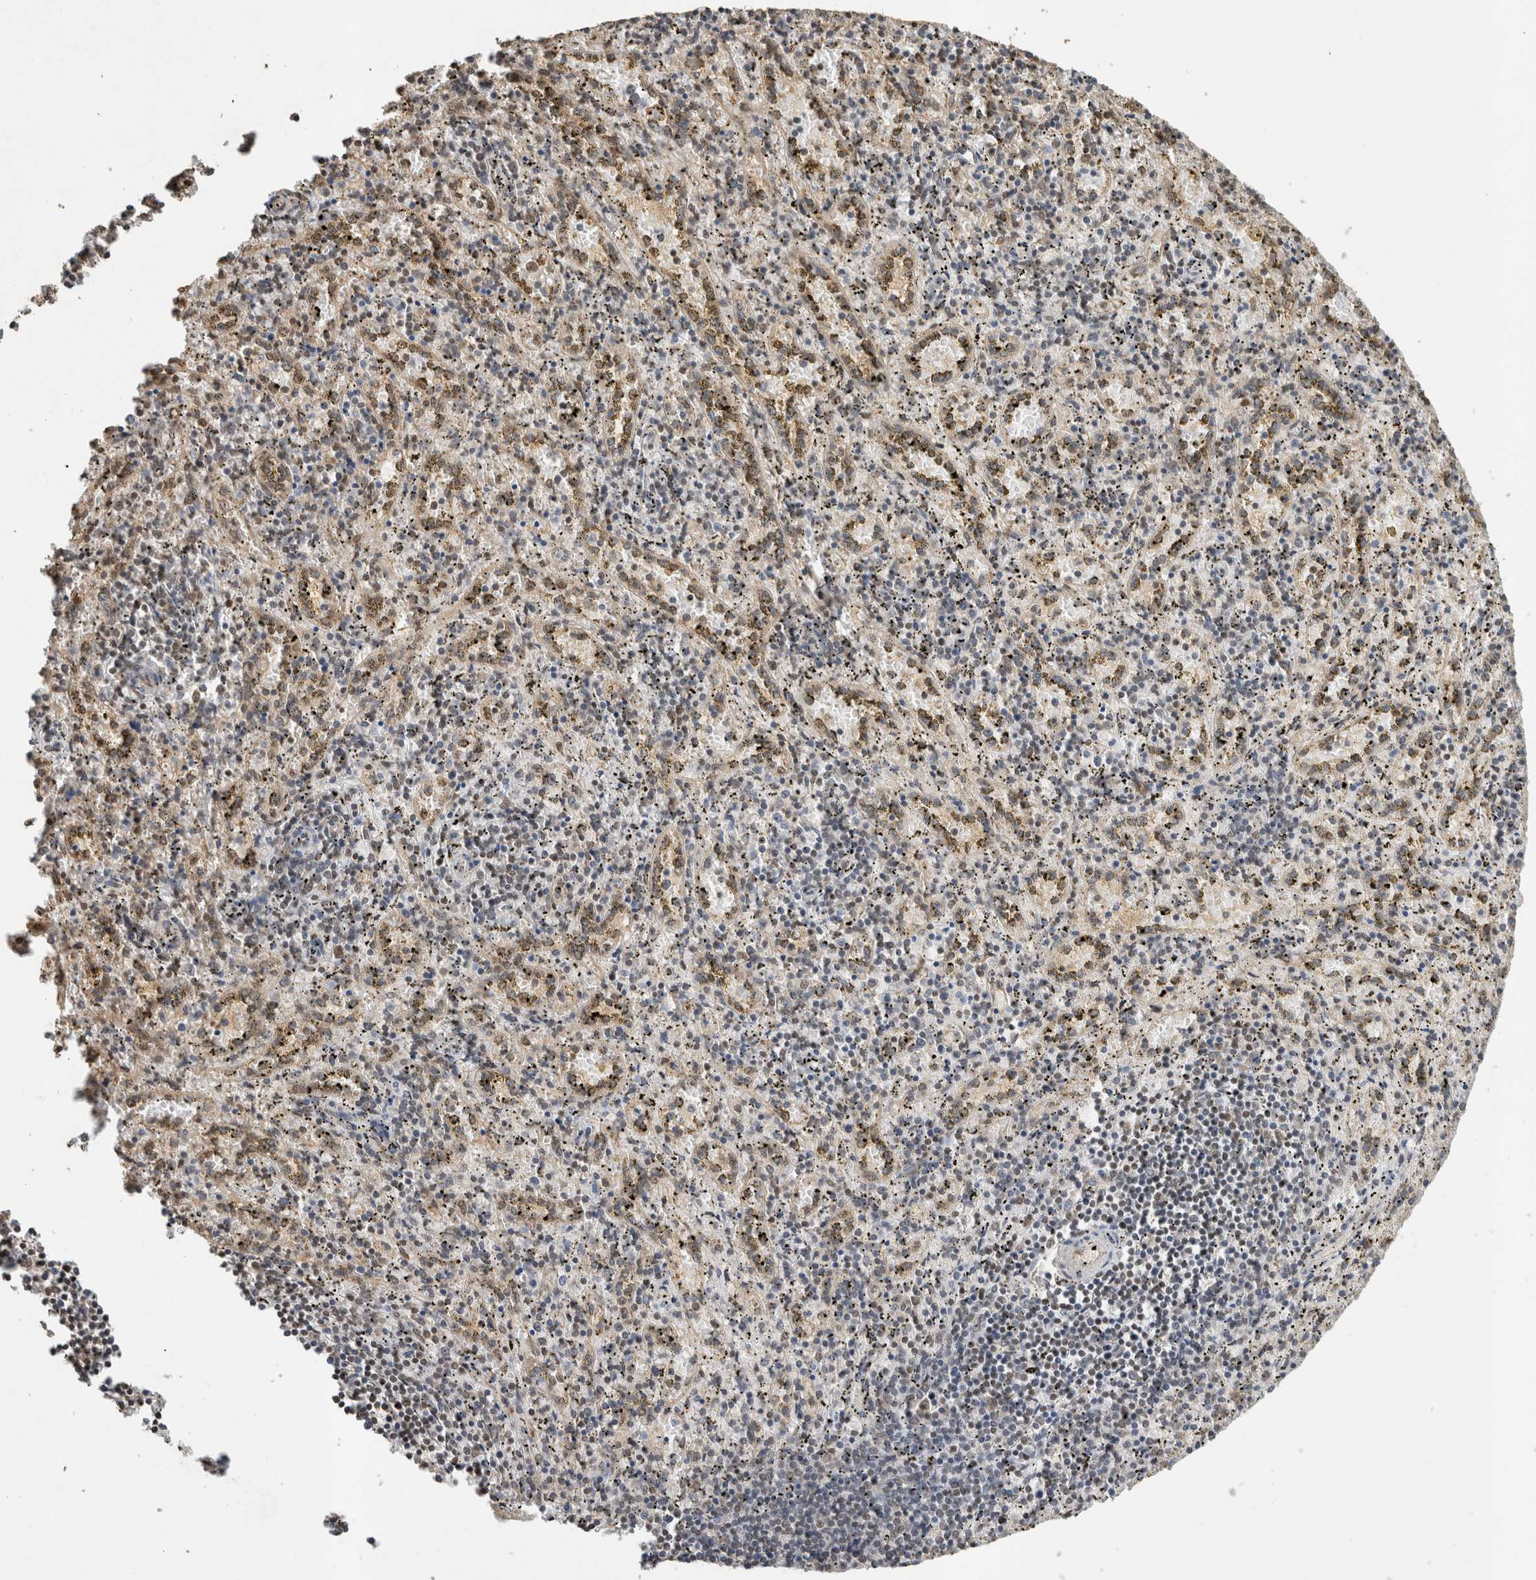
{"staining": {"intensity": "weak", "quantity": "25%-75%", "location": "nuclear"}, "tissue": "spleen", "cell_type": "Cells in red pulp", "image_type": "normal", "snomed": [{"axis": "morphology", "description": "Normal tissue, NOS"}, {"axis": "topography", "description": "Spleen"}], "caption": "Normal spleen displays weak nuclear positivity in about 25%-75% of cells in red pulp, visualized by immunohistochemistry.", "gene": "C1orf21", "patient": {"sex": "male", "age": 11}}